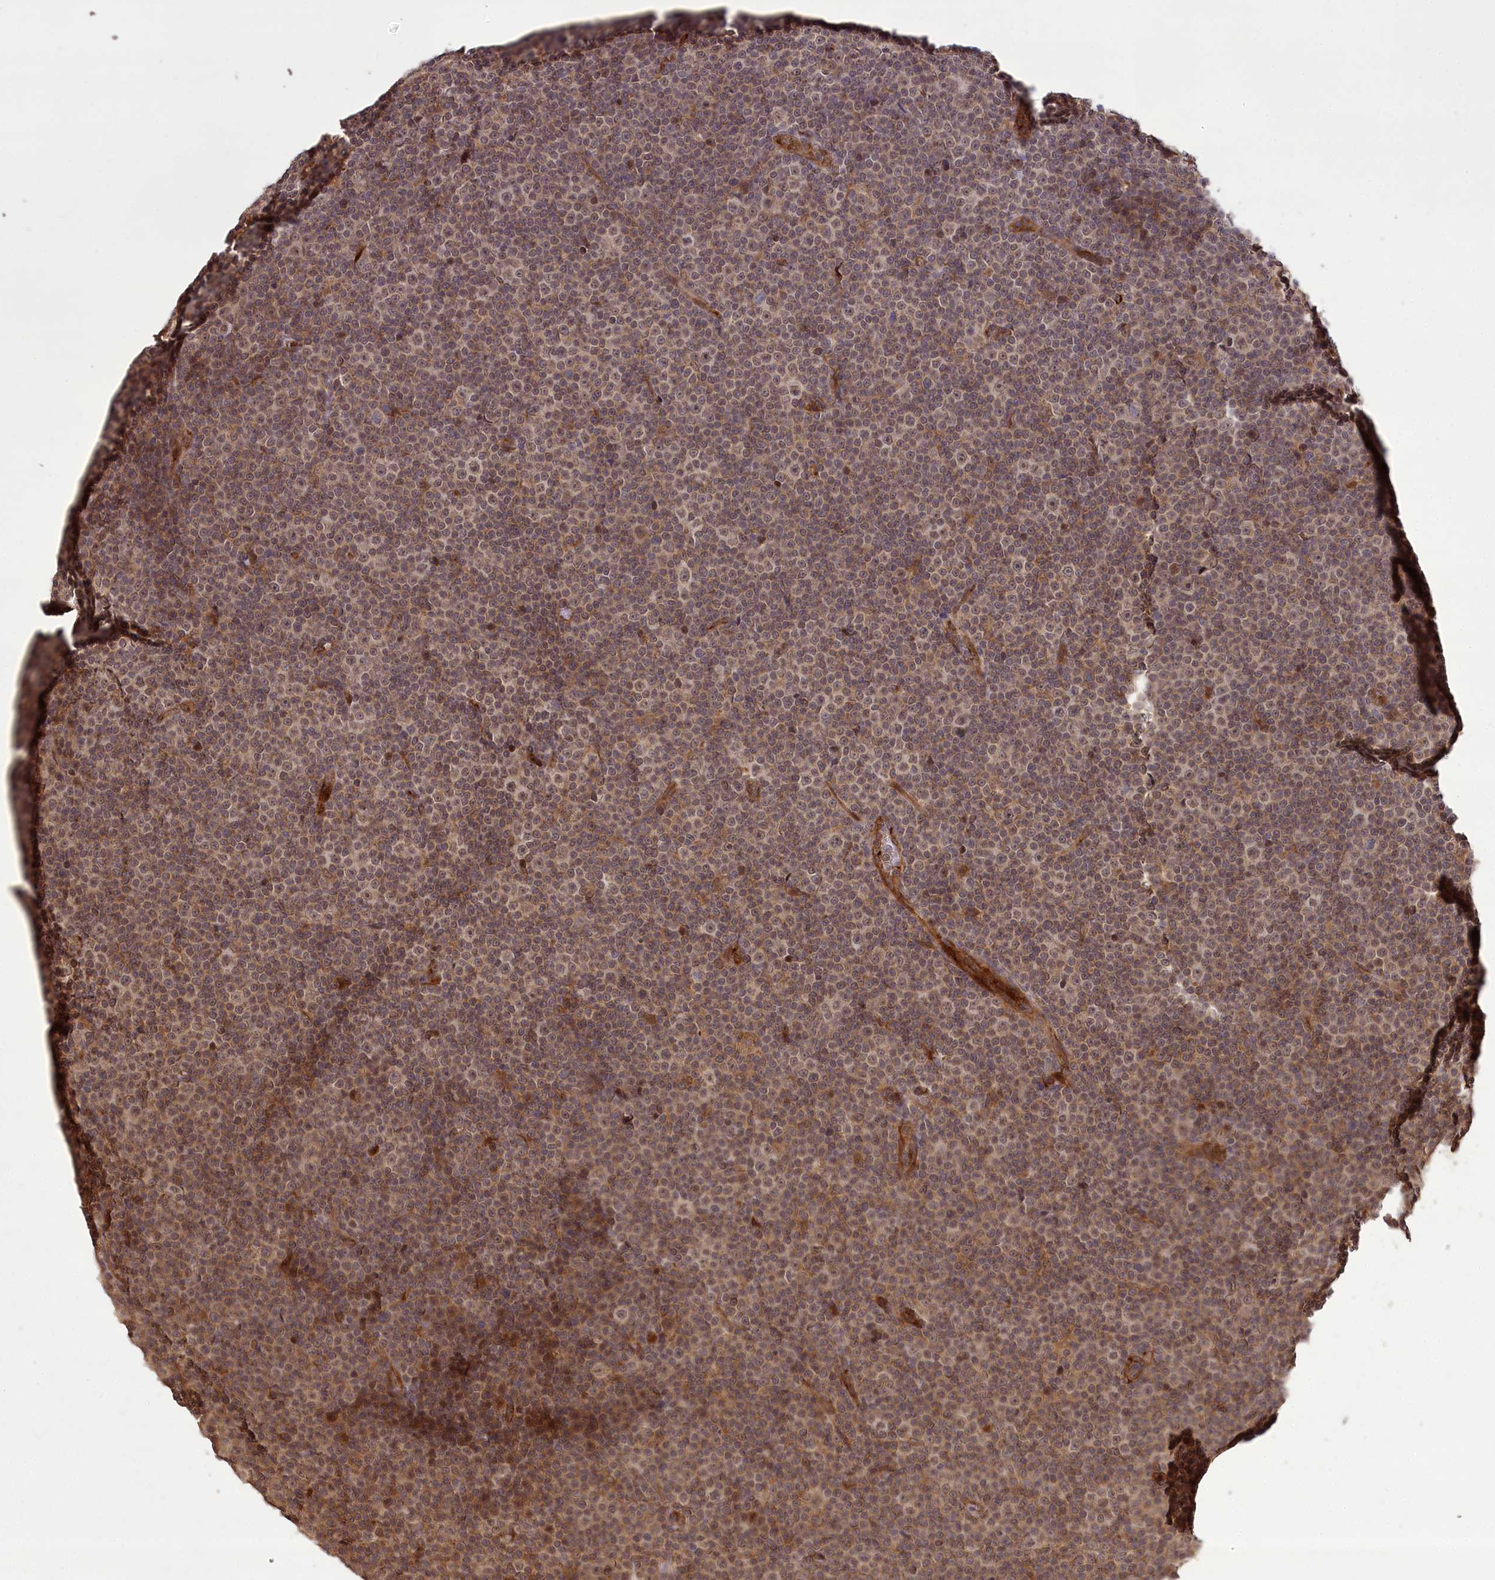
{"staining": {"intensity": "weak", "quantity": ">75%", "location": "cytoplasmic/membranous,nuclear"}, "tissue": "lymphoma", "cell_type": "Tumor cells", "image_type": "cancer", "snomed": [{"axis": "morphology", "description": "Malignant lymphoma, non-Hodgkin's type, Low grade"}, {"axis": "topography", "description": "Lymph node"}], "caption": "This is an image of immunohistochemistry (IHC) staining of lymphoma, which shows weak expression in the cytoplasmic/membranous and nuclear of tumor cells.", "gene": "CARD19", "patient": {"sex": "female", "age": 67}}